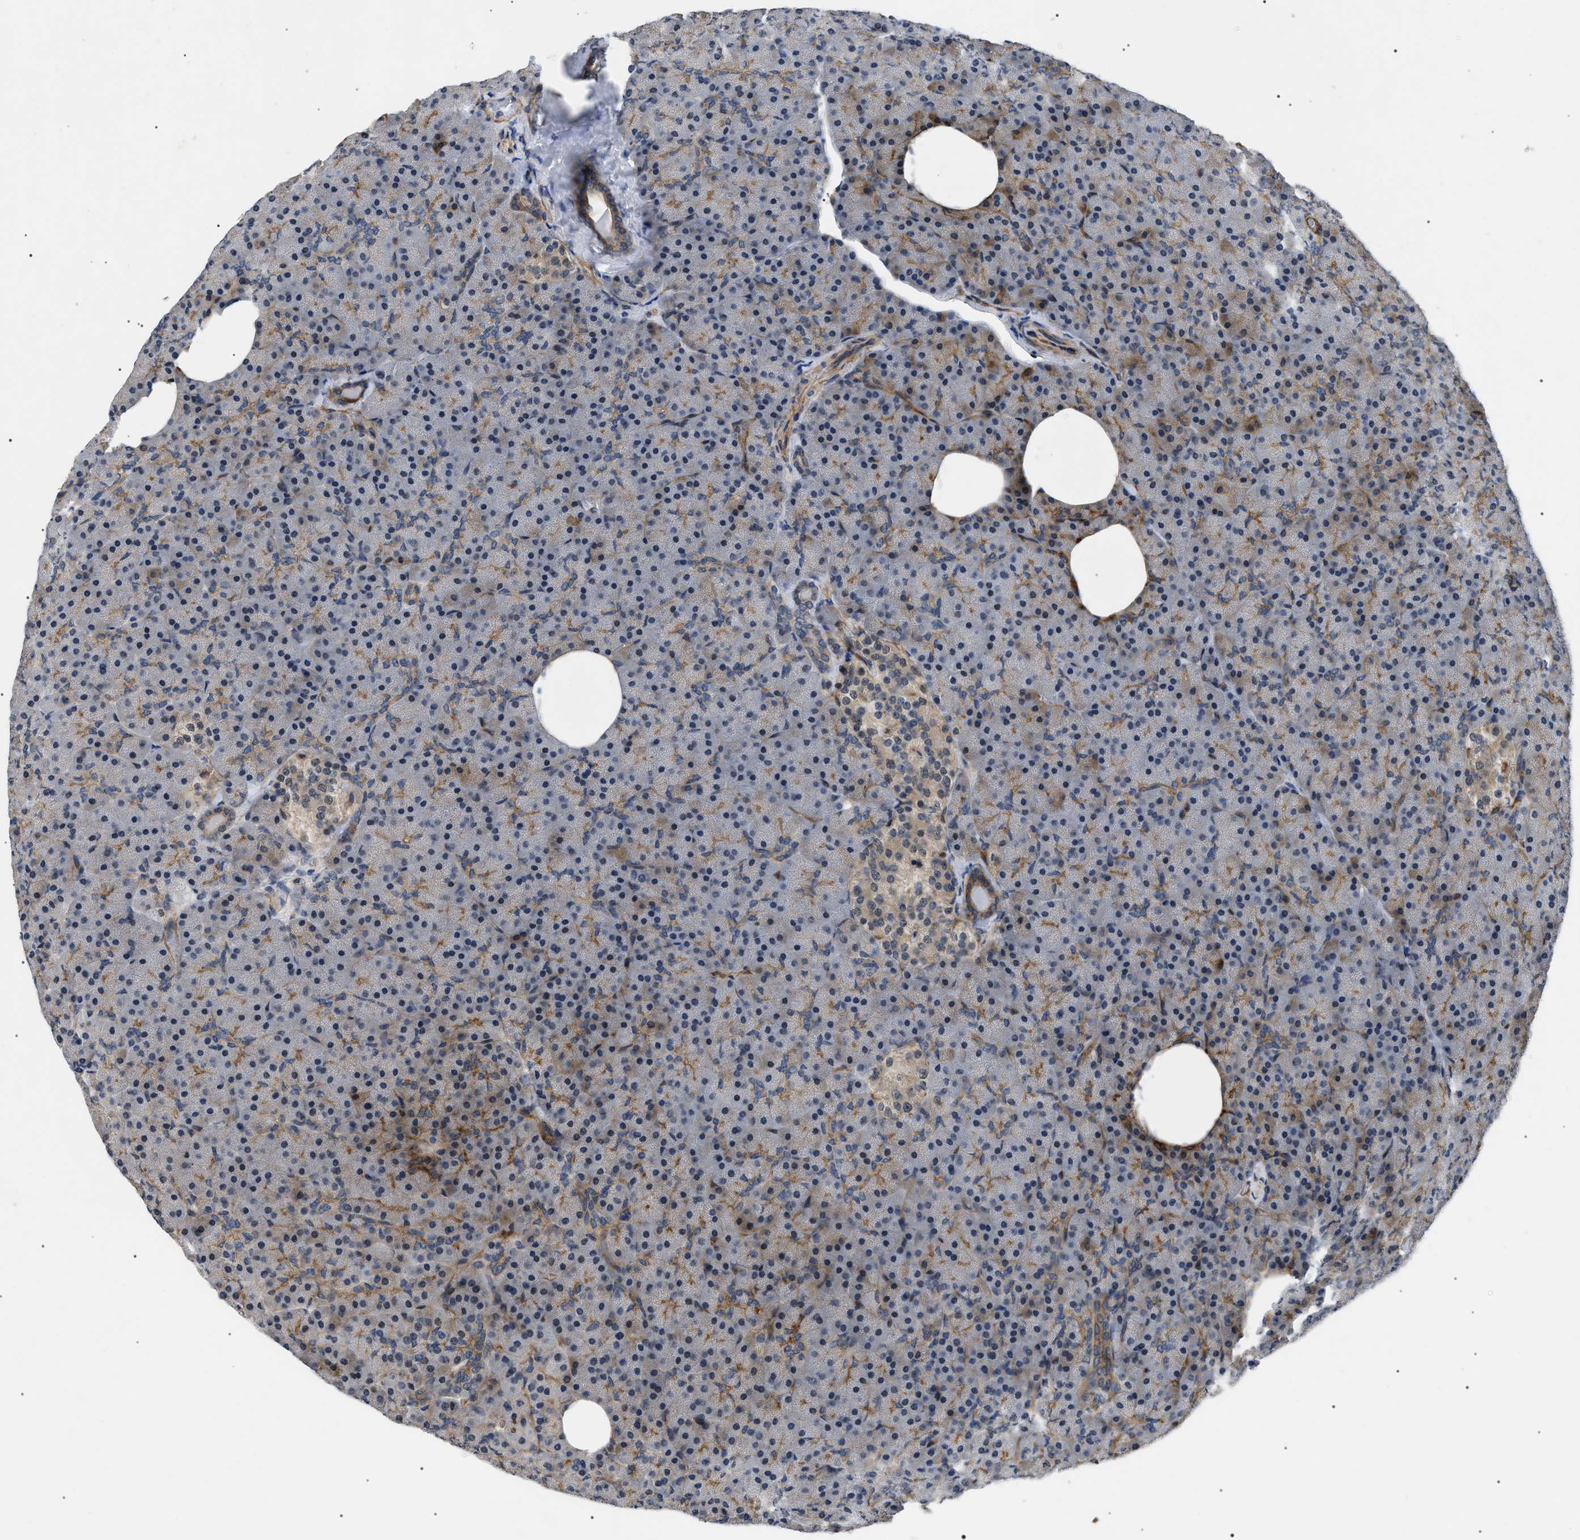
{"staining": {"intensity": "moderate", "quantity": "25%-75%", "location": "cytoplasmic/membranous"}, "tissue": "pancreas", "cell_type": "Exocrine glandular cells", "image_type": "normal", "snomed": [{"axis": "morphology", "description": "Normal tissue, NOS"}, {"axis": "topography", "description": "Pancreas"}], "caption": "Exocrine glandular cells show moderate cytoplasmic/membranous staining in approximately 25%-75% of cells in benign pancreas. The protein is shown in brown color, while the nuclei are stained blue.", "gene": "CRCP", "patient": {"sex": "female", "age": 35}}